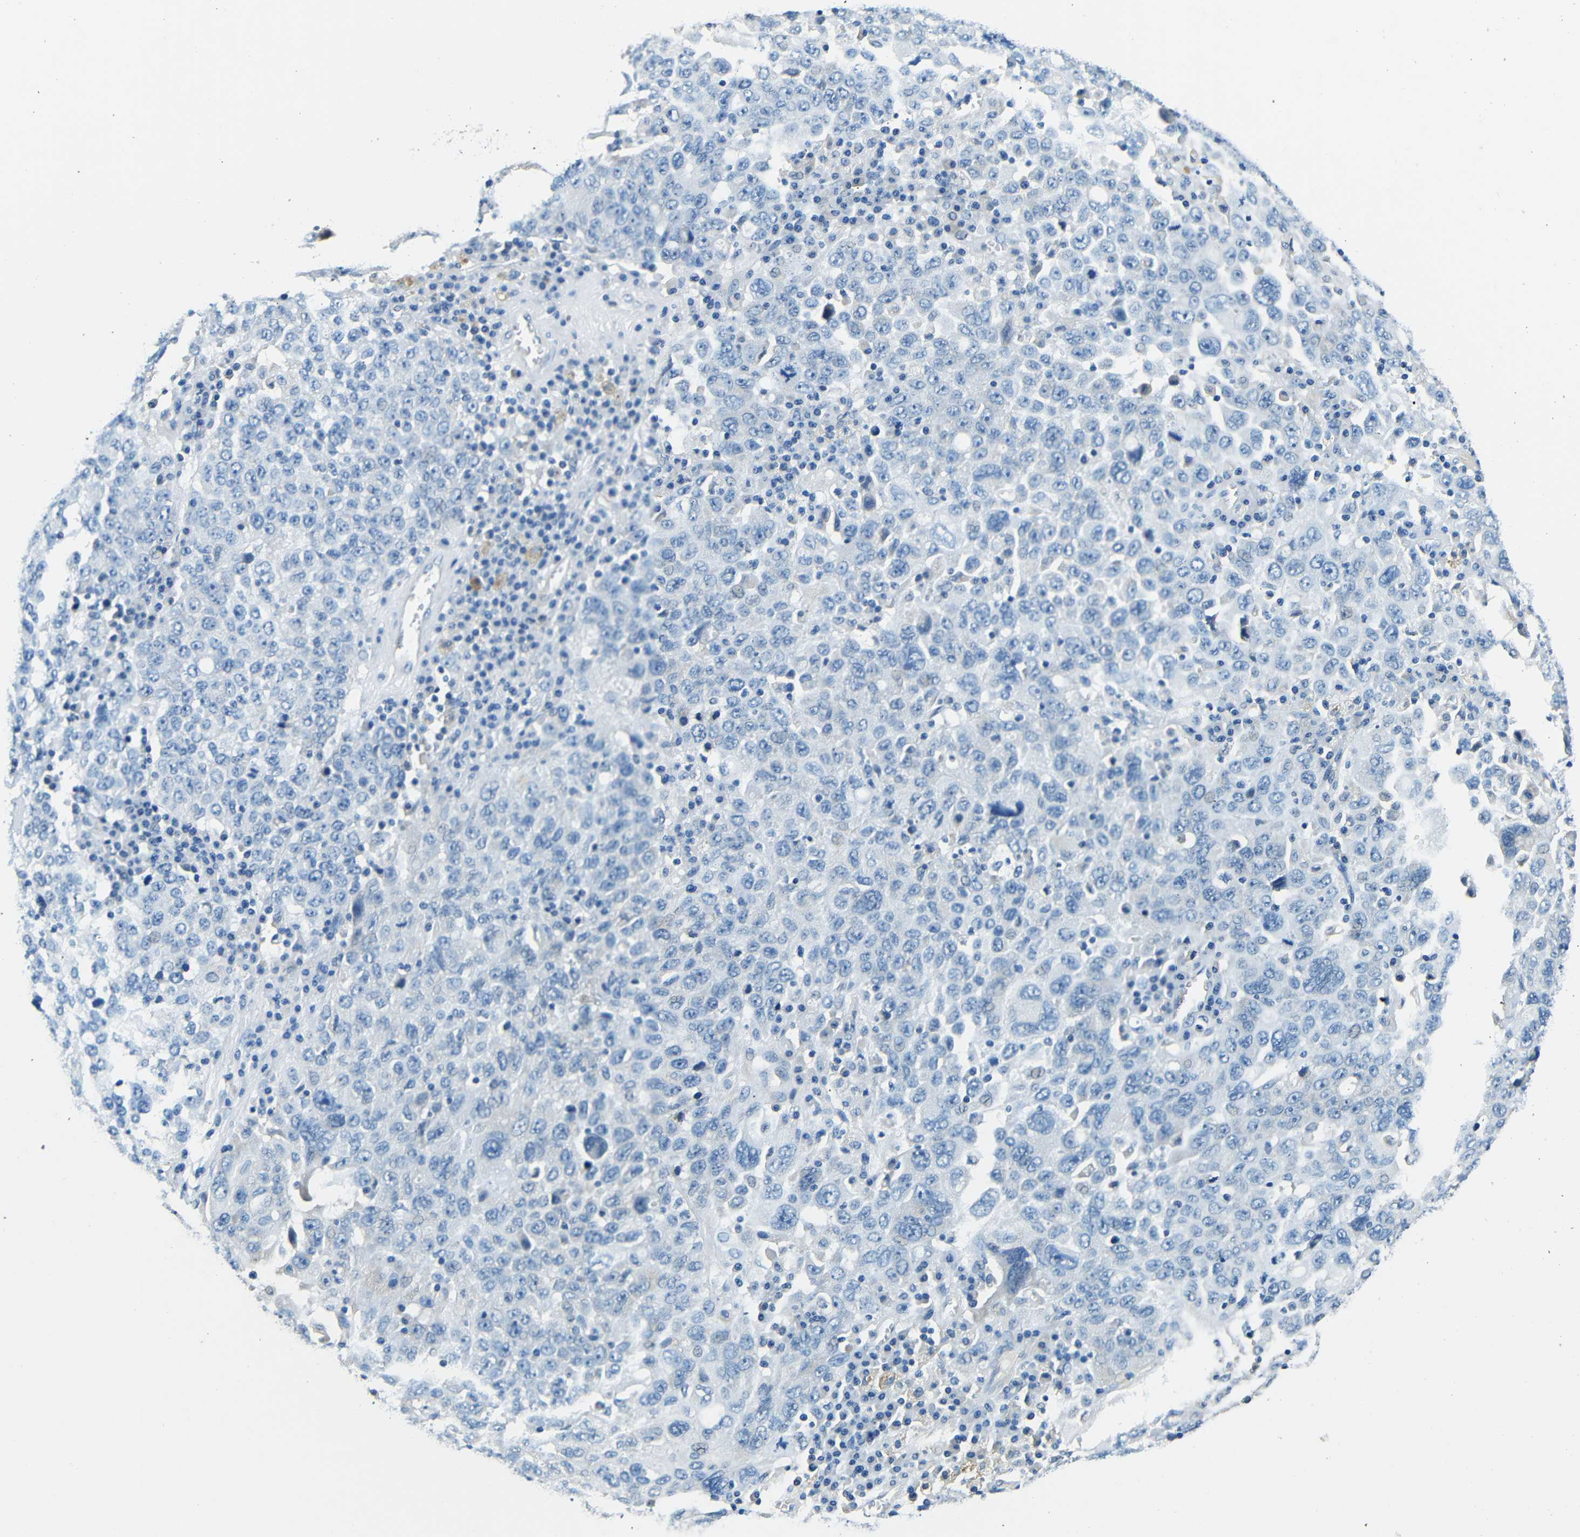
{"staining": {"intensity": "negative", "quantity": "none", "location": "none"}, "tissue": "ovarian cancer", "cell_type": "Tumor cells", "image_type": "cancer", "snomed": [{"axis": "morphology", "description": "Carcinoma, endometroid"}, {"axis": "topography", "description": "Ovary"}], "caption": "Immunohistochemistry (IHC) micrograph of neoplastic tissue: human ovarian cancer stained with DAB (3,3'-diaminobenzidine) demonstrates no significant protein staining in tumor cells. (Immunohistochemistry, brightfield microscopy, high magnification).", "gene": "ADAP1", "patient": {"sex": "female", "age": 62}}